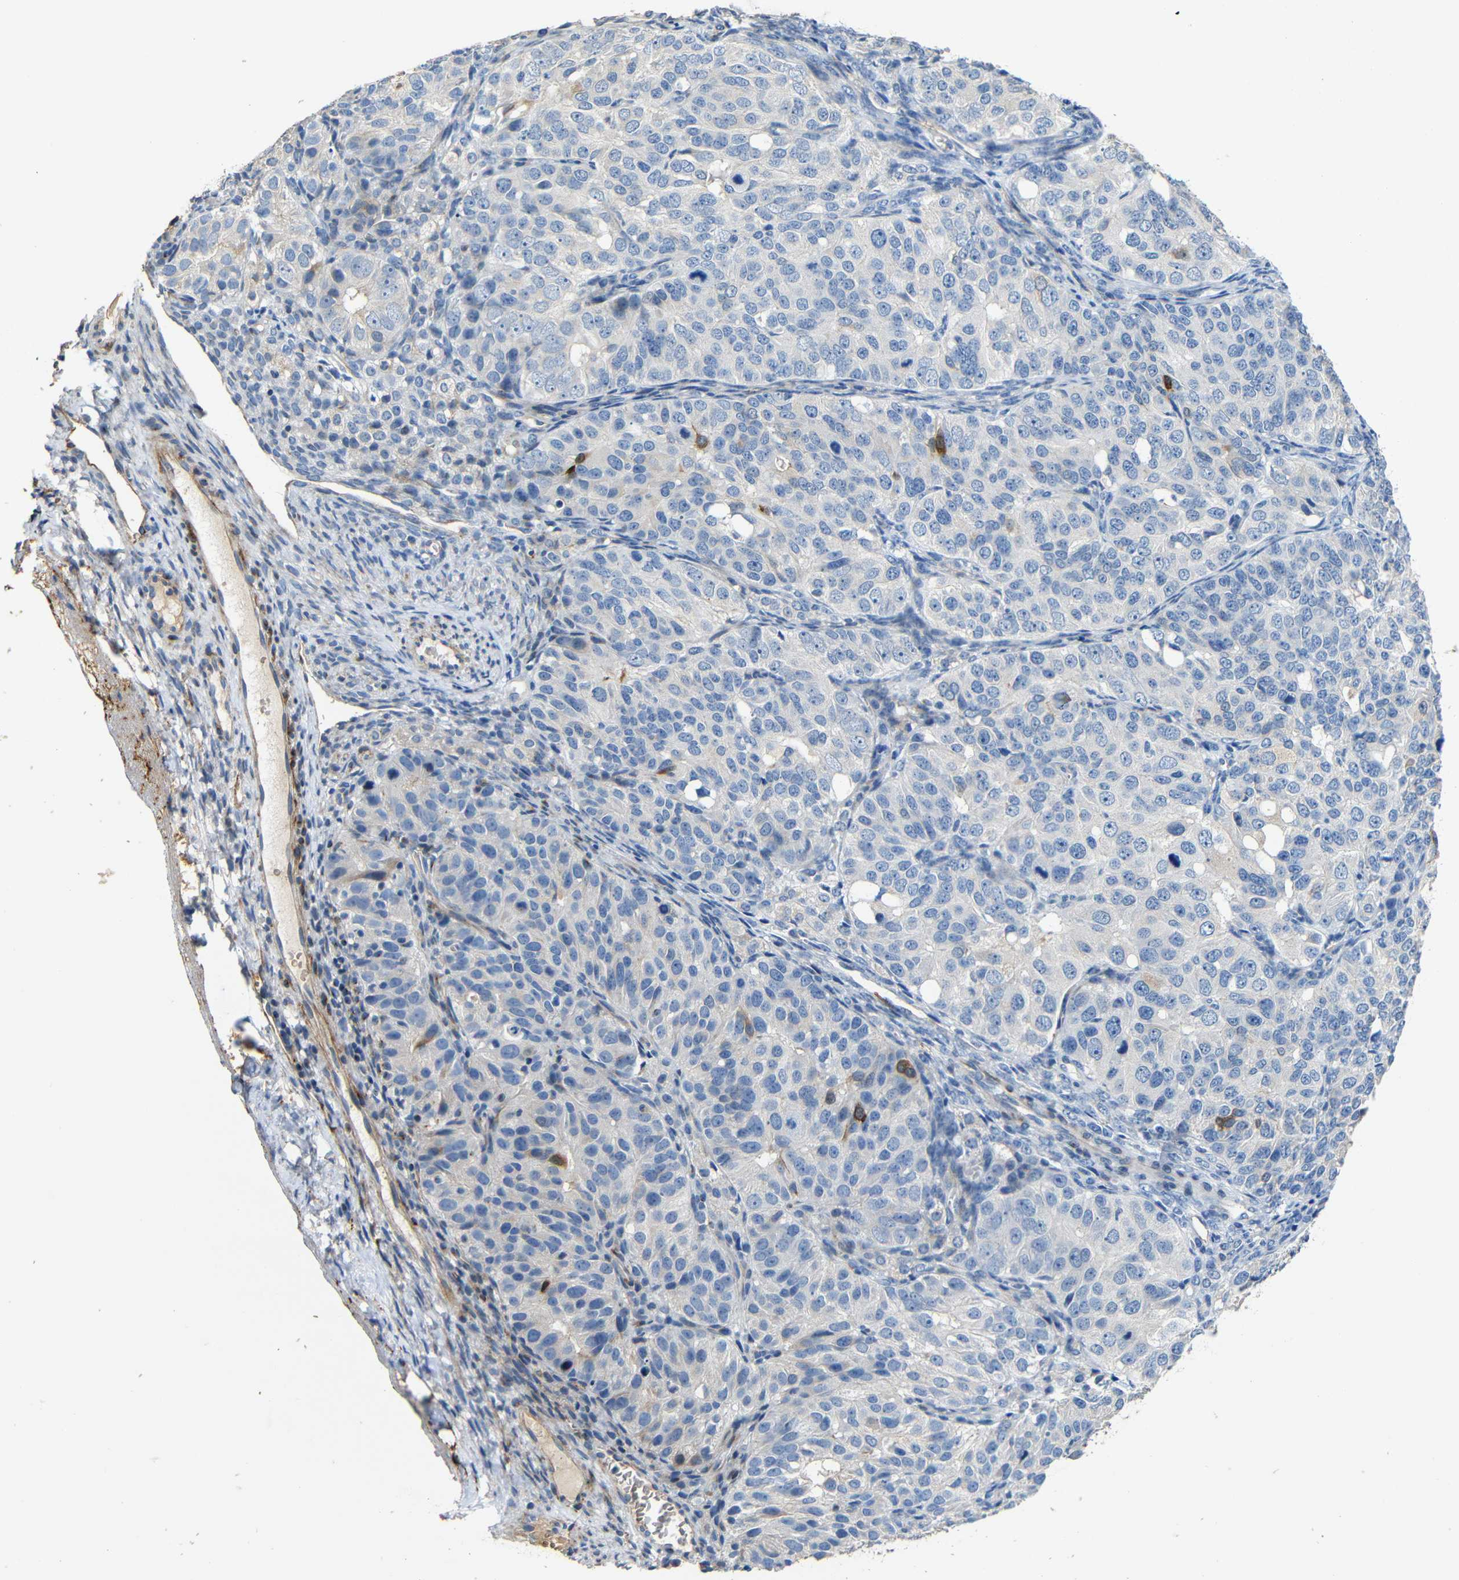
{"staining": {"intensity": "moderate", "quantity": "<25%", "location": "cytoplasmic/membranous"}, "tissue": "ovarian cancer", "cell_type": "Tumor cells", "image_type": "cancer", "snomed": [{"axis": "morphology", "description": "Carcinoma, endometroid"}, {"axis": "topography", "description": "Ovary"}], "caption": "A low amount of moderate cytoplasmic/membranous expression is appreciated in approximately <25% of tumor cells in endometroid carcinoma (ovarian) tissue.", "gene": "ACKR2", "patient": {"sex": "female", "age": 51}}